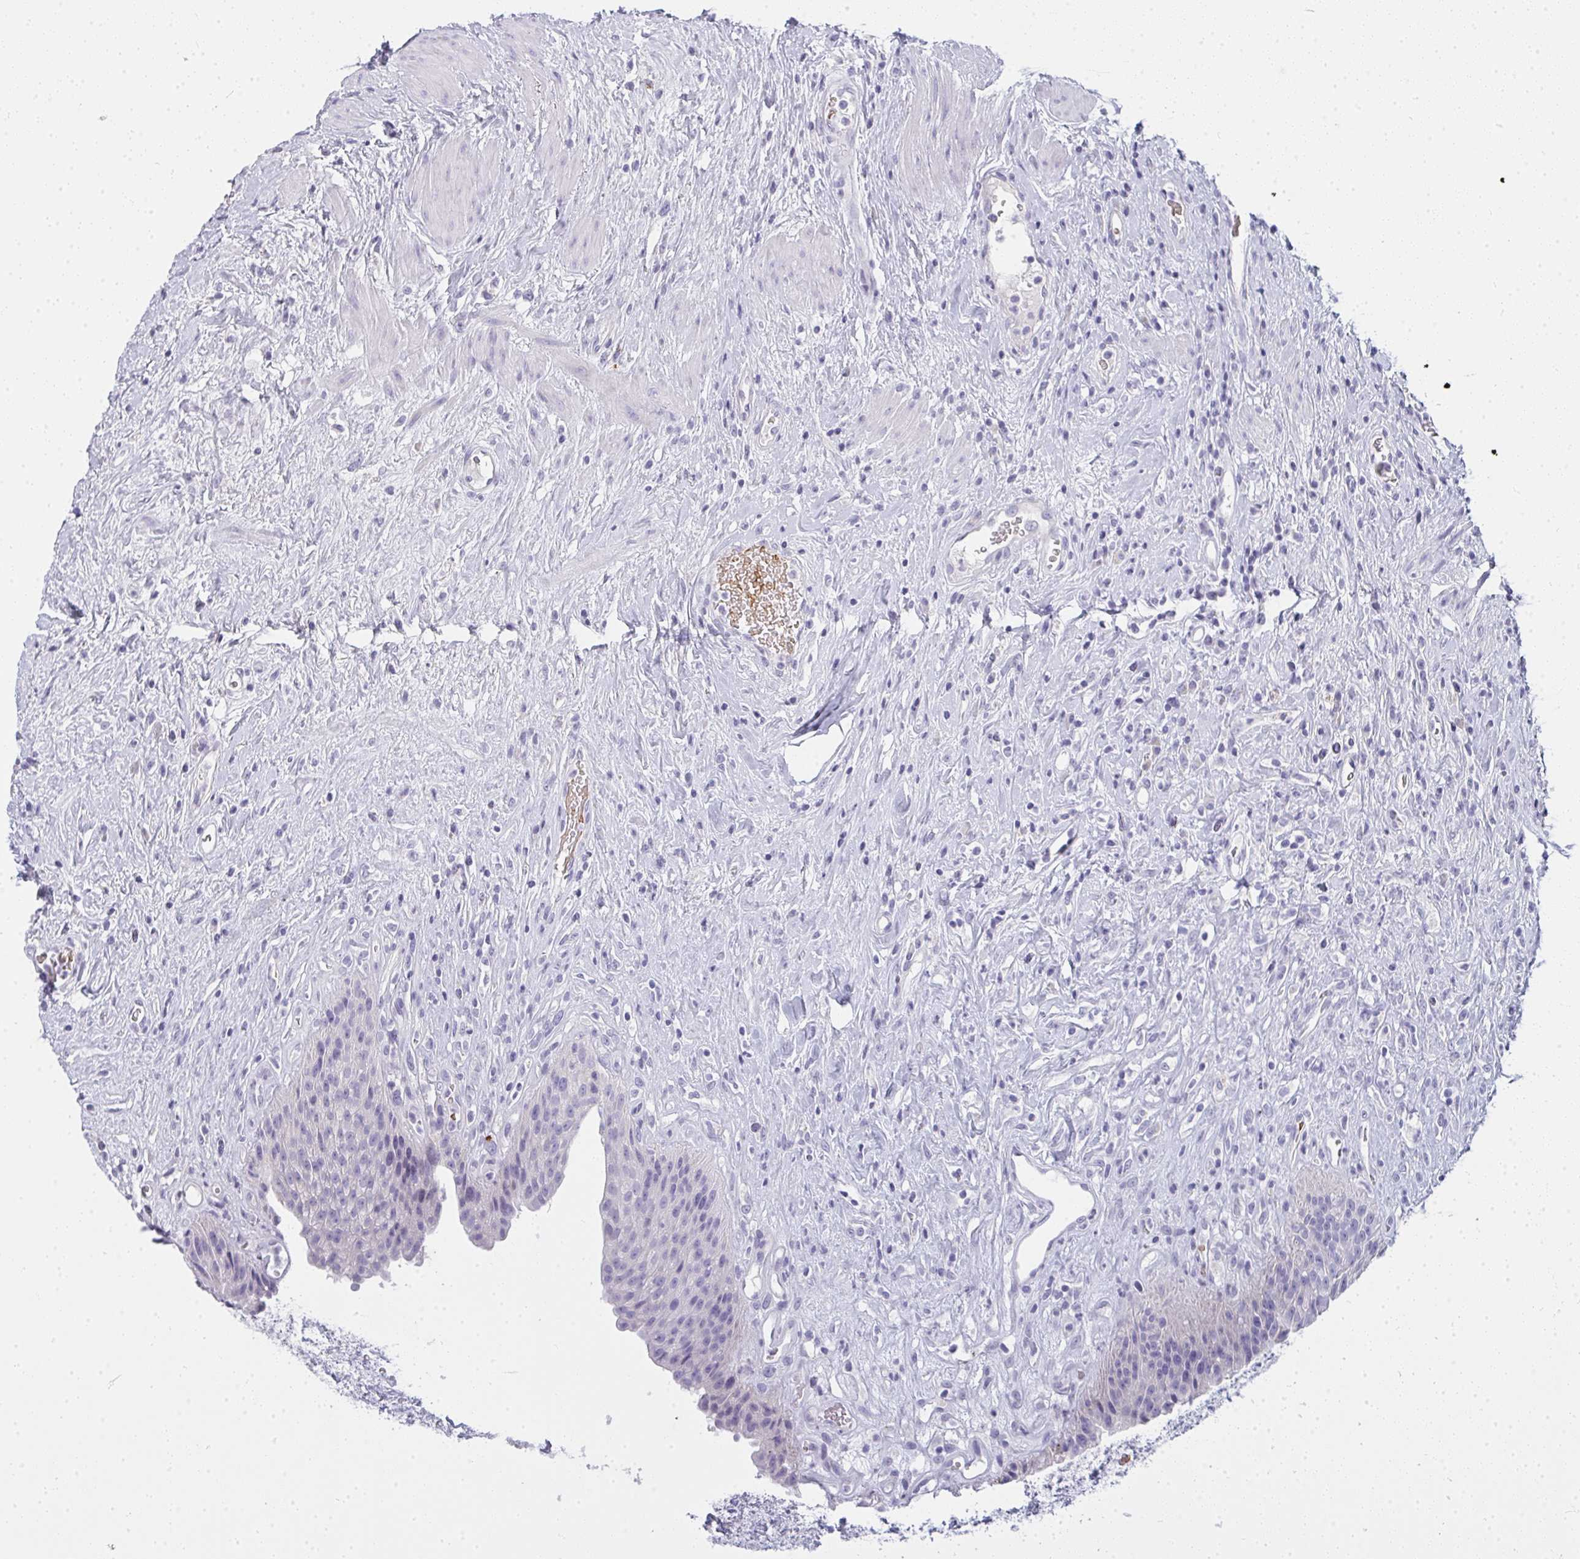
{"staining": {"intensity": "negative", "quantity": "none", "location": "none"}, "tissue": "urinary bladder", "cell_type": "Urothelial cells", "image_type": "normal", "snomed": [{"axis": "morphology", "description": "Normal tissue, NOS"}, {"axis": "topography", "description": "Urinary bladder"}], "caption": "DAB immunohistochemical staining of benign urinary bladder shows no significant expression in urothelial cells. (IHC, brightfield microscopy, high magnification).", "gene": "ZNF182", "patient": {"sex": "female", "age": 56}}